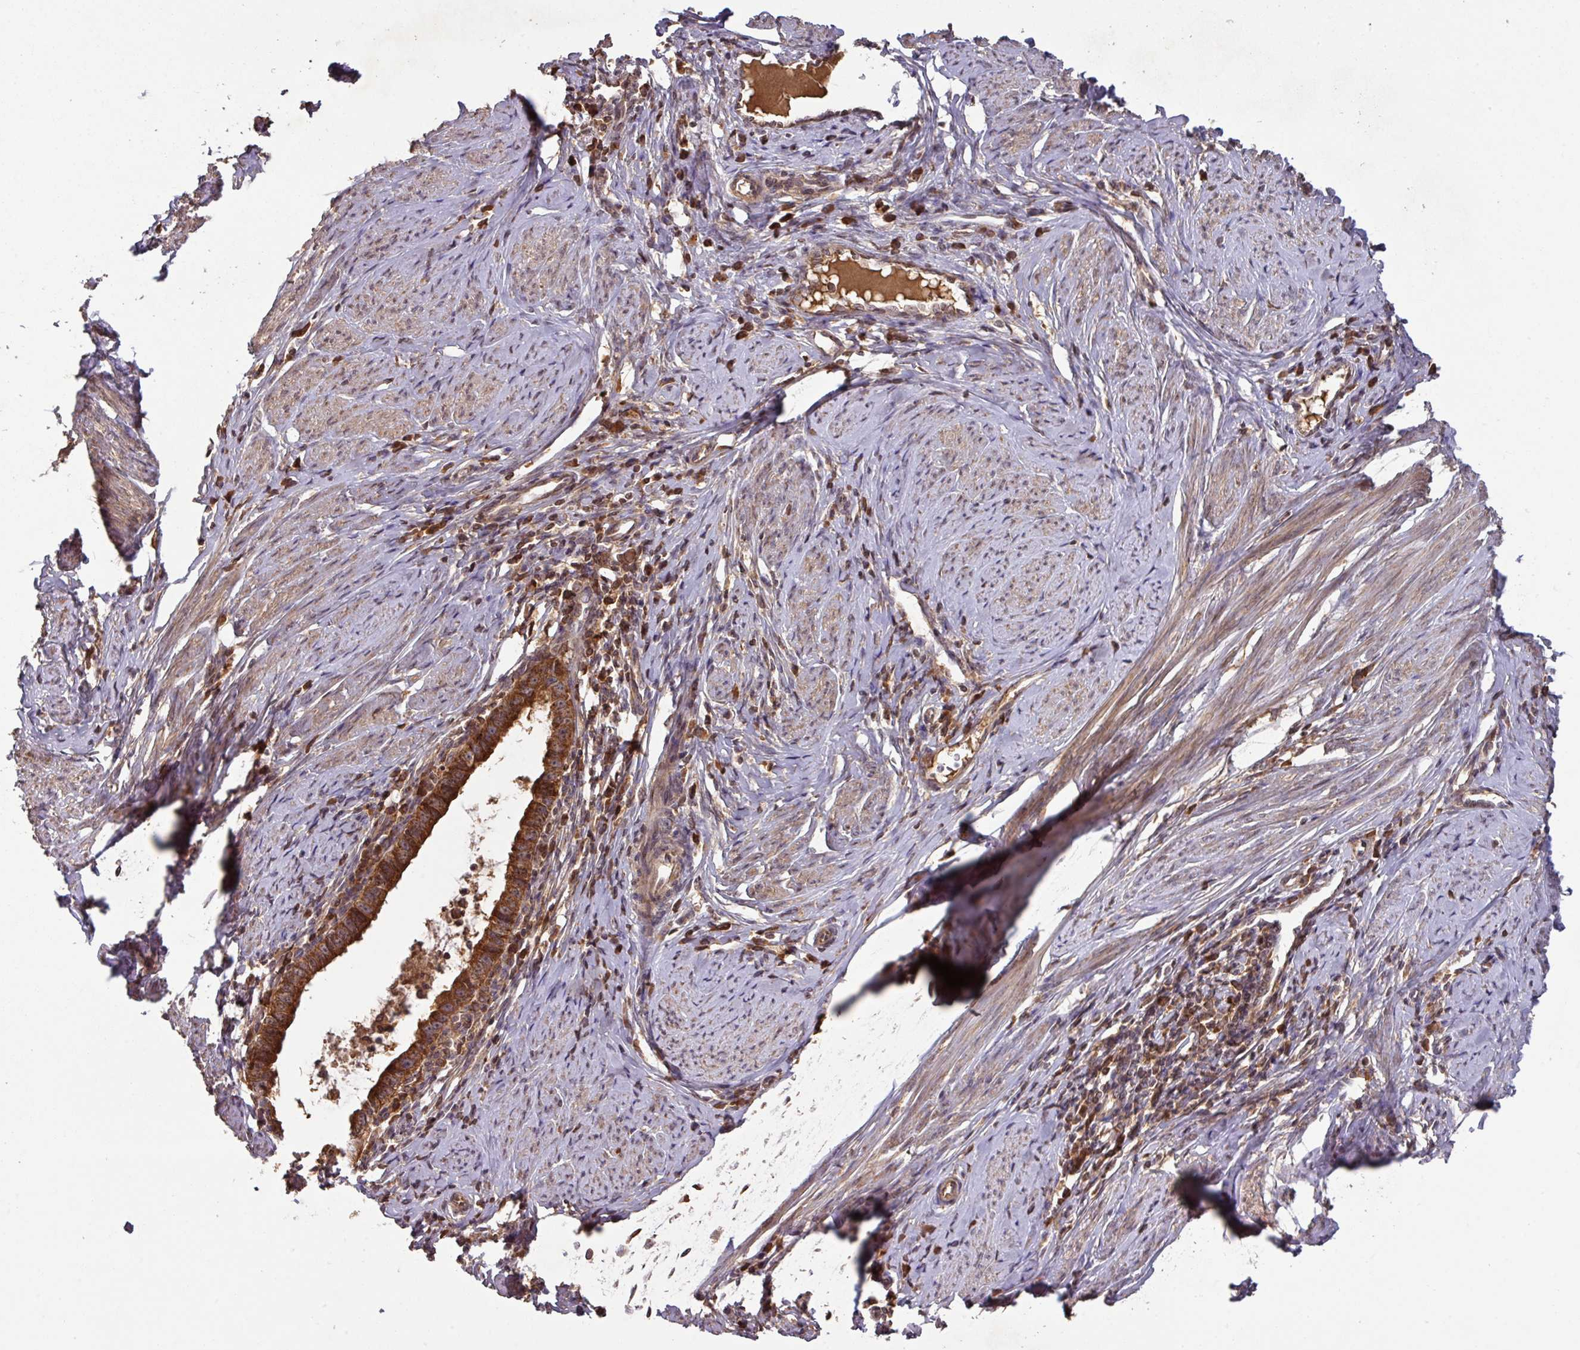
{"staining": {"intensity": "strong", "quantity": ">75%", "location": "cytoplasmic/membranous"}, "tissue": "cervical cancer", "cell_type": "Tumor cells", "image_type": "cancer", "snomed": [{"axis": "morphology", "description": "Adenocarcinoma, NOS"}, {"axis": "topography", "description": "Cervix"}], "caption": "DAB (3,3'-diaminobenzidine) immunohistochemical staining of human cervical adenocarcinoma exhibits strong cytoplasmic/membranous protein staining in approximately >75% of tumor cells.", "gene": "MRRF", "patient": {"sex": "female", "age": 36}}